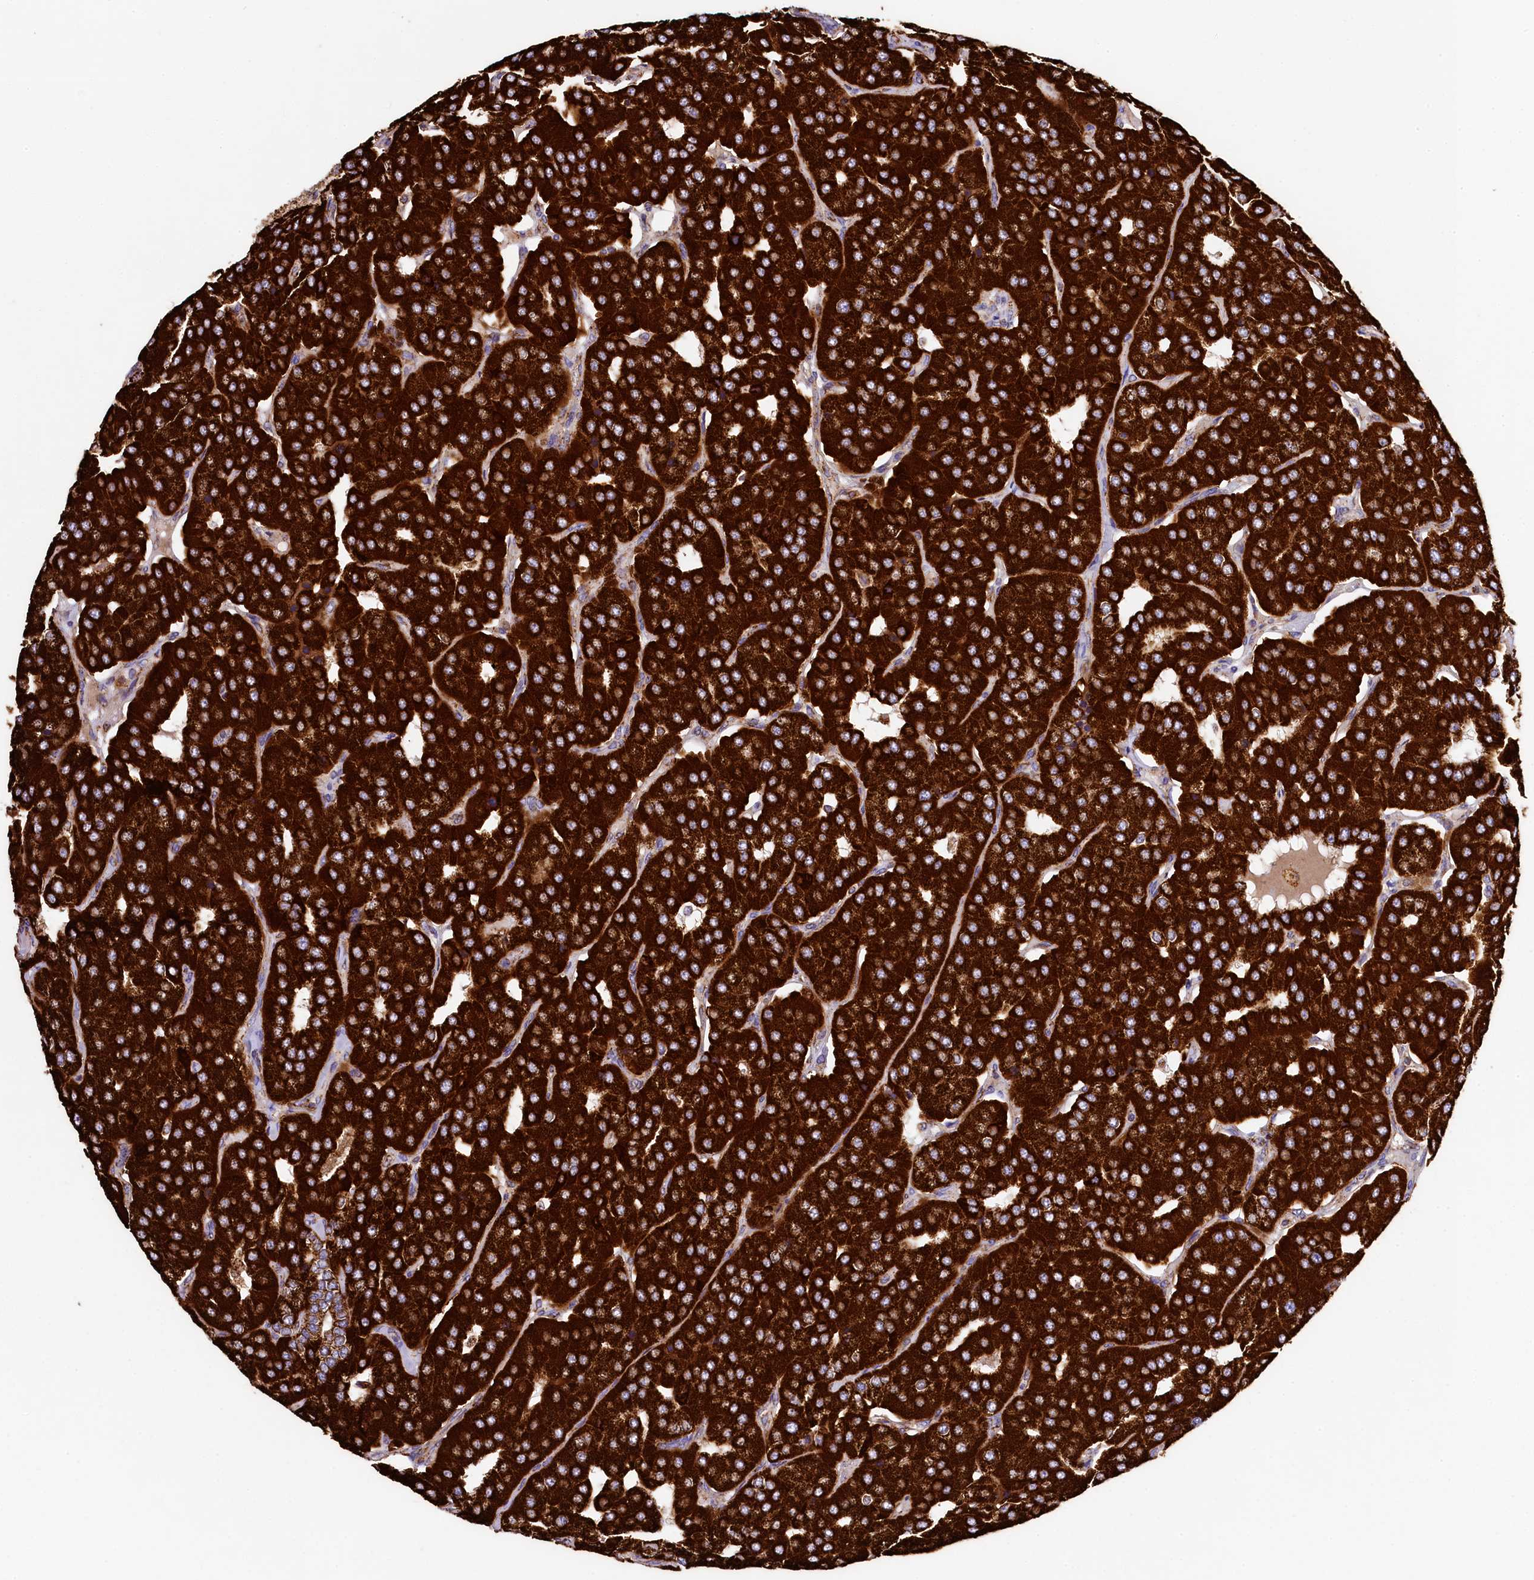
{"staining": {"intensity": "strong", "quantity": ">75%", "location": "cytoplasmic/membranous"}, "tissue": "parathyroid gland", "cell_type": "Glandular cells", "image_type": "normal", "snomed": [{"axis": "morphology", "description": "Normal tissue, NOS"}, {"axis": "morphology", "description": "Adenoma, NOS"}, {"axis": "topography", "description": "Parathyroid gland"}], "caption": "Approximately >75% of glandular cells in benign human parathyroid gland demonstrate strong cytoplasmic/membranous protein expression as visualized by brown immunohistochemical staining.", "gene": "CLYBL", "patient": {"sex": "female", "age": 86}}